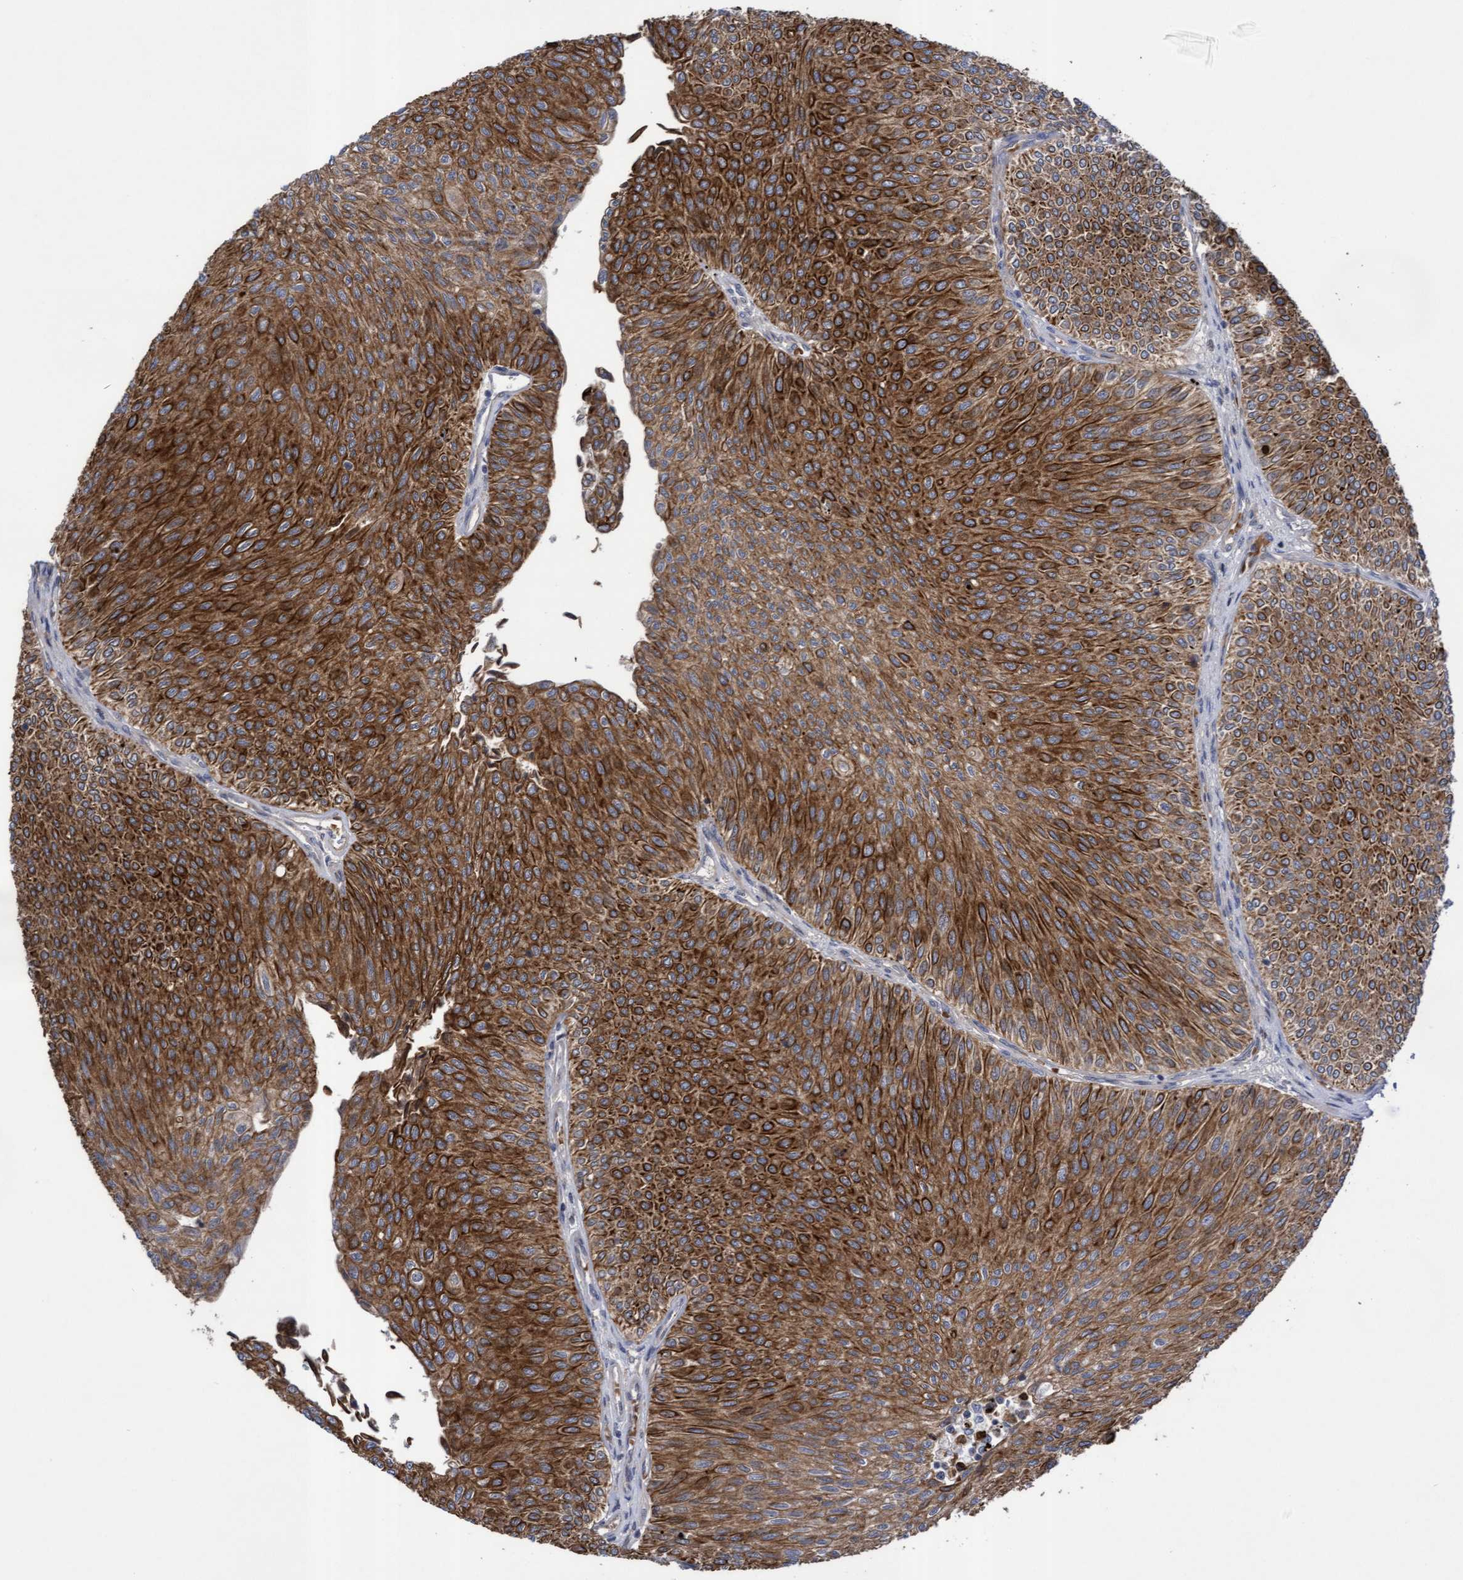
{"staining": {"intensity": "strong", "quantity": ">75%", "location": "cytoplasmic/membranous"}, "tissue": "urothelial cancer", "cell_type": "Tumor cells", "image_type": "cancer", "snomed": [{"axis": "morphology", "description": "Urothelial carcinoma, Low grade"}, {"axis": "topography", "description": "Urinary bladder"}], "caption": "This photomicrograph reveals urothelial carcinoma (low-grade) stained with immunohistochemistry to label a protein in brown. The cytoplasmic/membranous of tumor cells show strong positivity for the protein. Nuclei are counter-stained blue.", "gene": "COBL", "patient": {"sex": "male", "age": 78}}